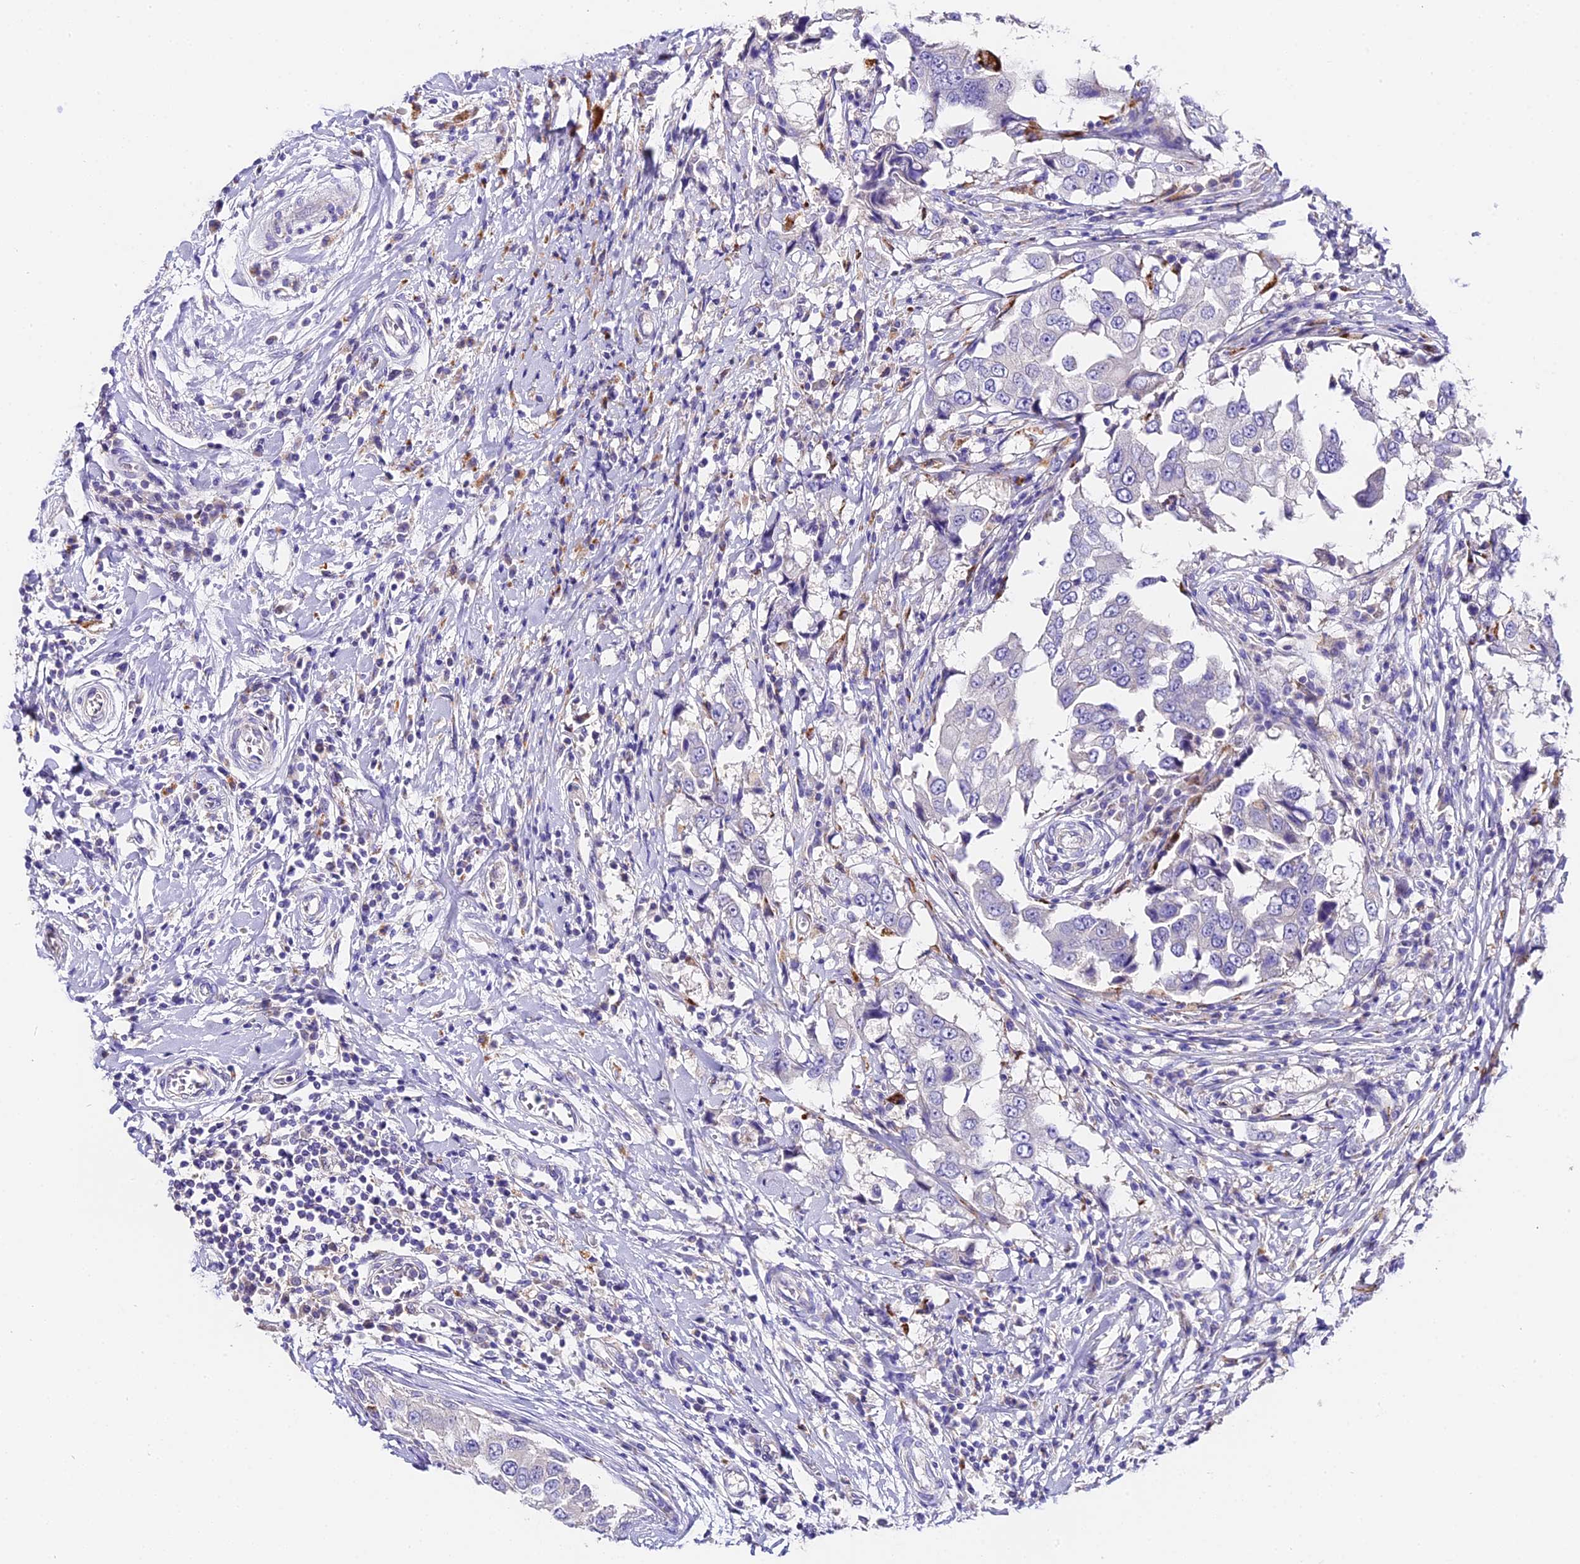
{"staining": {"intensity": "negative", "quantity": "none", "location": "none"}, "tissue": "breast cancer", "cell_type": "Tumor cells", "image_type": "cancer", "snomed": [{"axis": "morphology", "description": "Duct carcinoma"}, {"axis": "topography", "description": "Breast"}], "caption": "Tumor cells are negative for brown protein staining in breast cancer (invasive ductal carcinoma).", "gene": "LYPD6", "patient": {"sex": "female", "age": 27}}